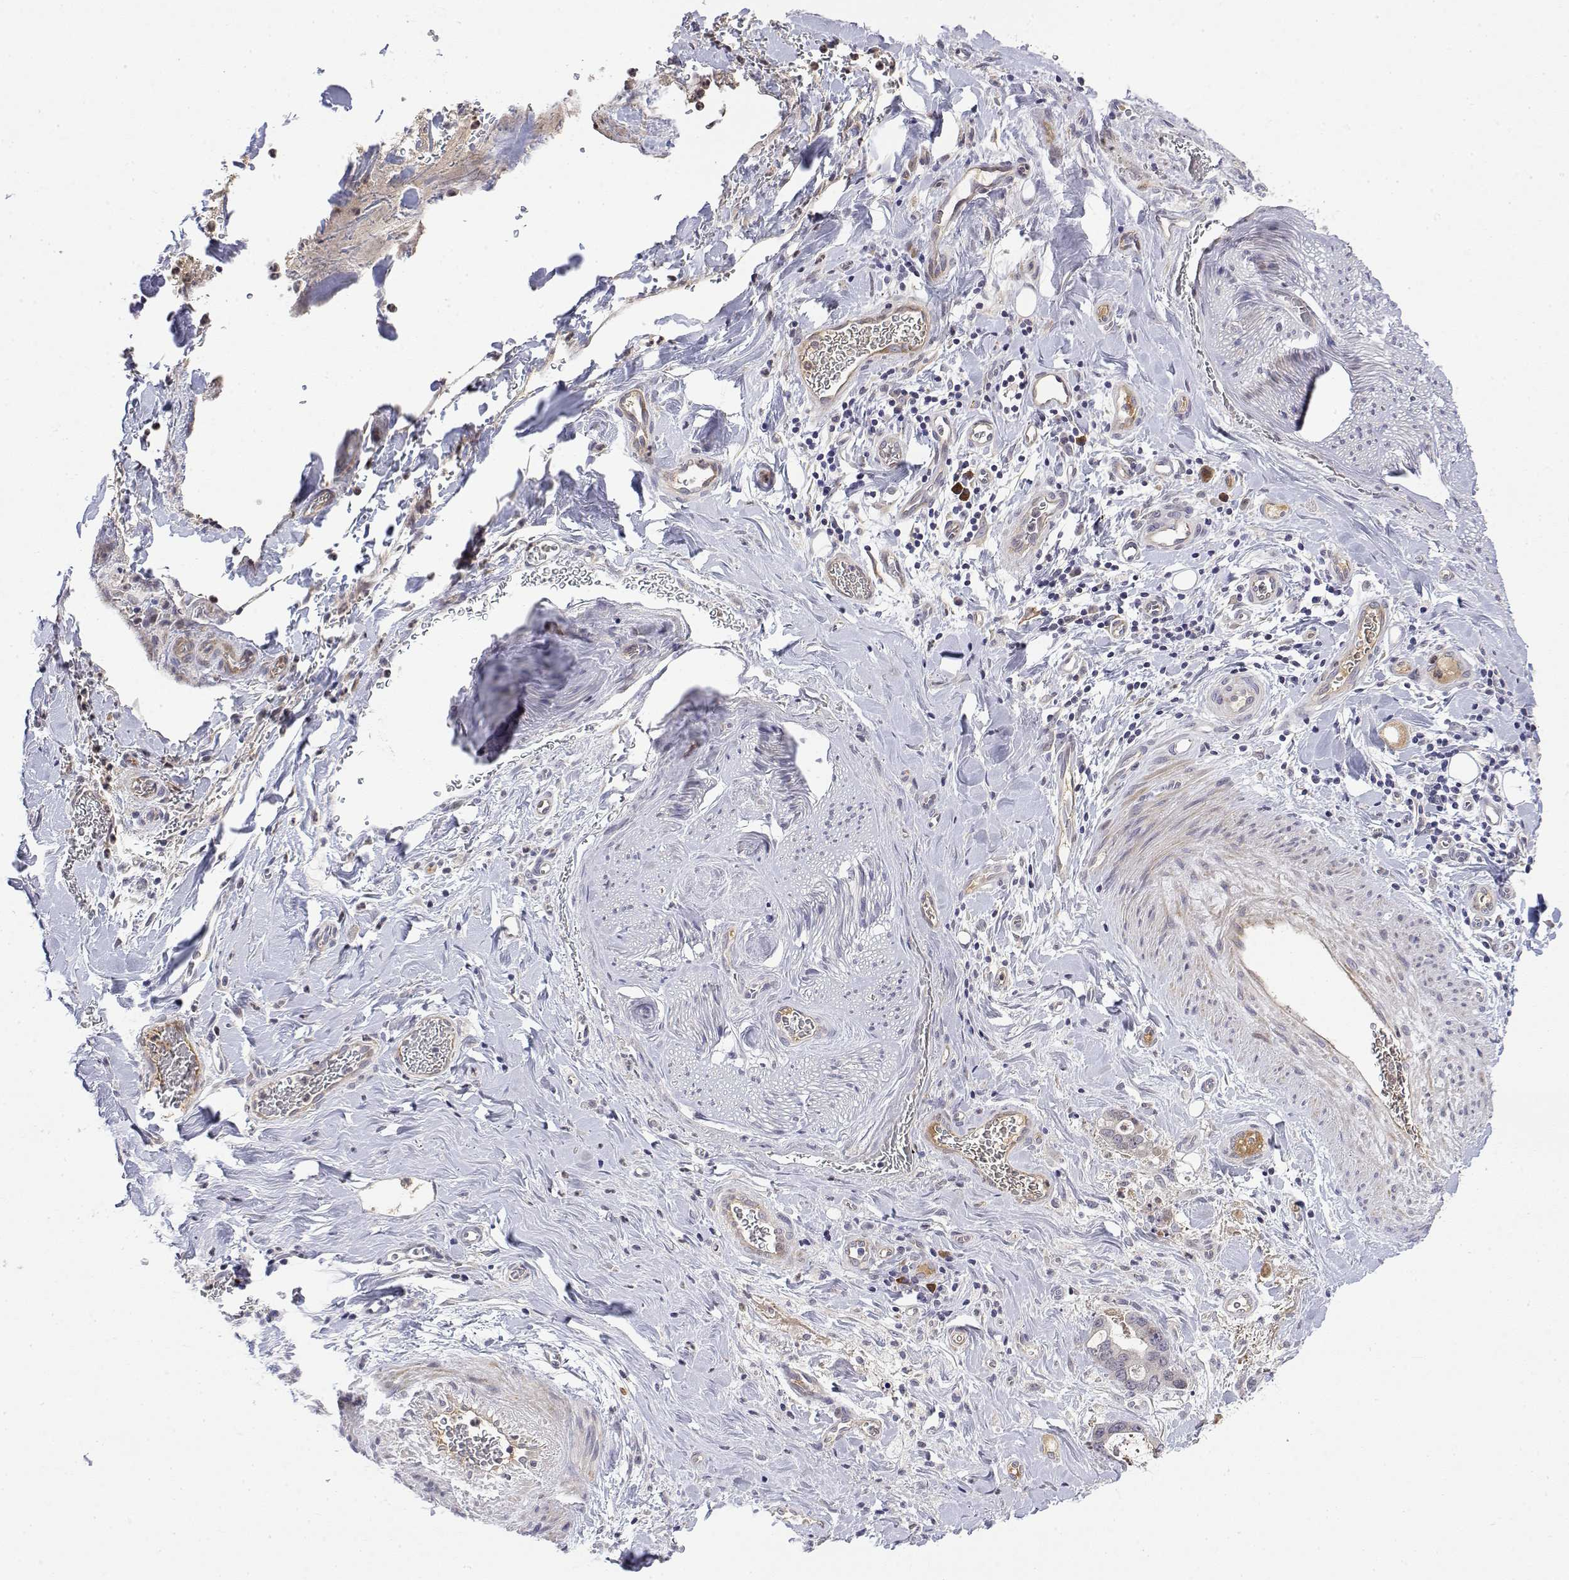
{"staining": {"intensity": "negative", "quantity": "none", "location": "none"}, "tissue": "stomach cancer", "cell_type": "Tumor cells", "image_type": "cancer", "snomed": [{"axis": "morphology", "description": "Normal tissue, NOS"}, {"axis": "morphology", "description": "Adenocarcinoma, NOS"}, {"axis": "topography", "description": "Esophagus"}, {"axis": "topography", "description": "Stomach, upper"}], "caption": "This is a image of IHC staining of stomach adenocarcinoma, which shows no expression in tumor cells. The staining was performed using DAB (3,3'-diaminobenzidine) to visualize the protein expression in brown, while the nuclei were stained in blue with hematoxylin (Magnification: 20x).", "gene": "IGFBP4", "patient": {"sex": "male", "age": 74}}